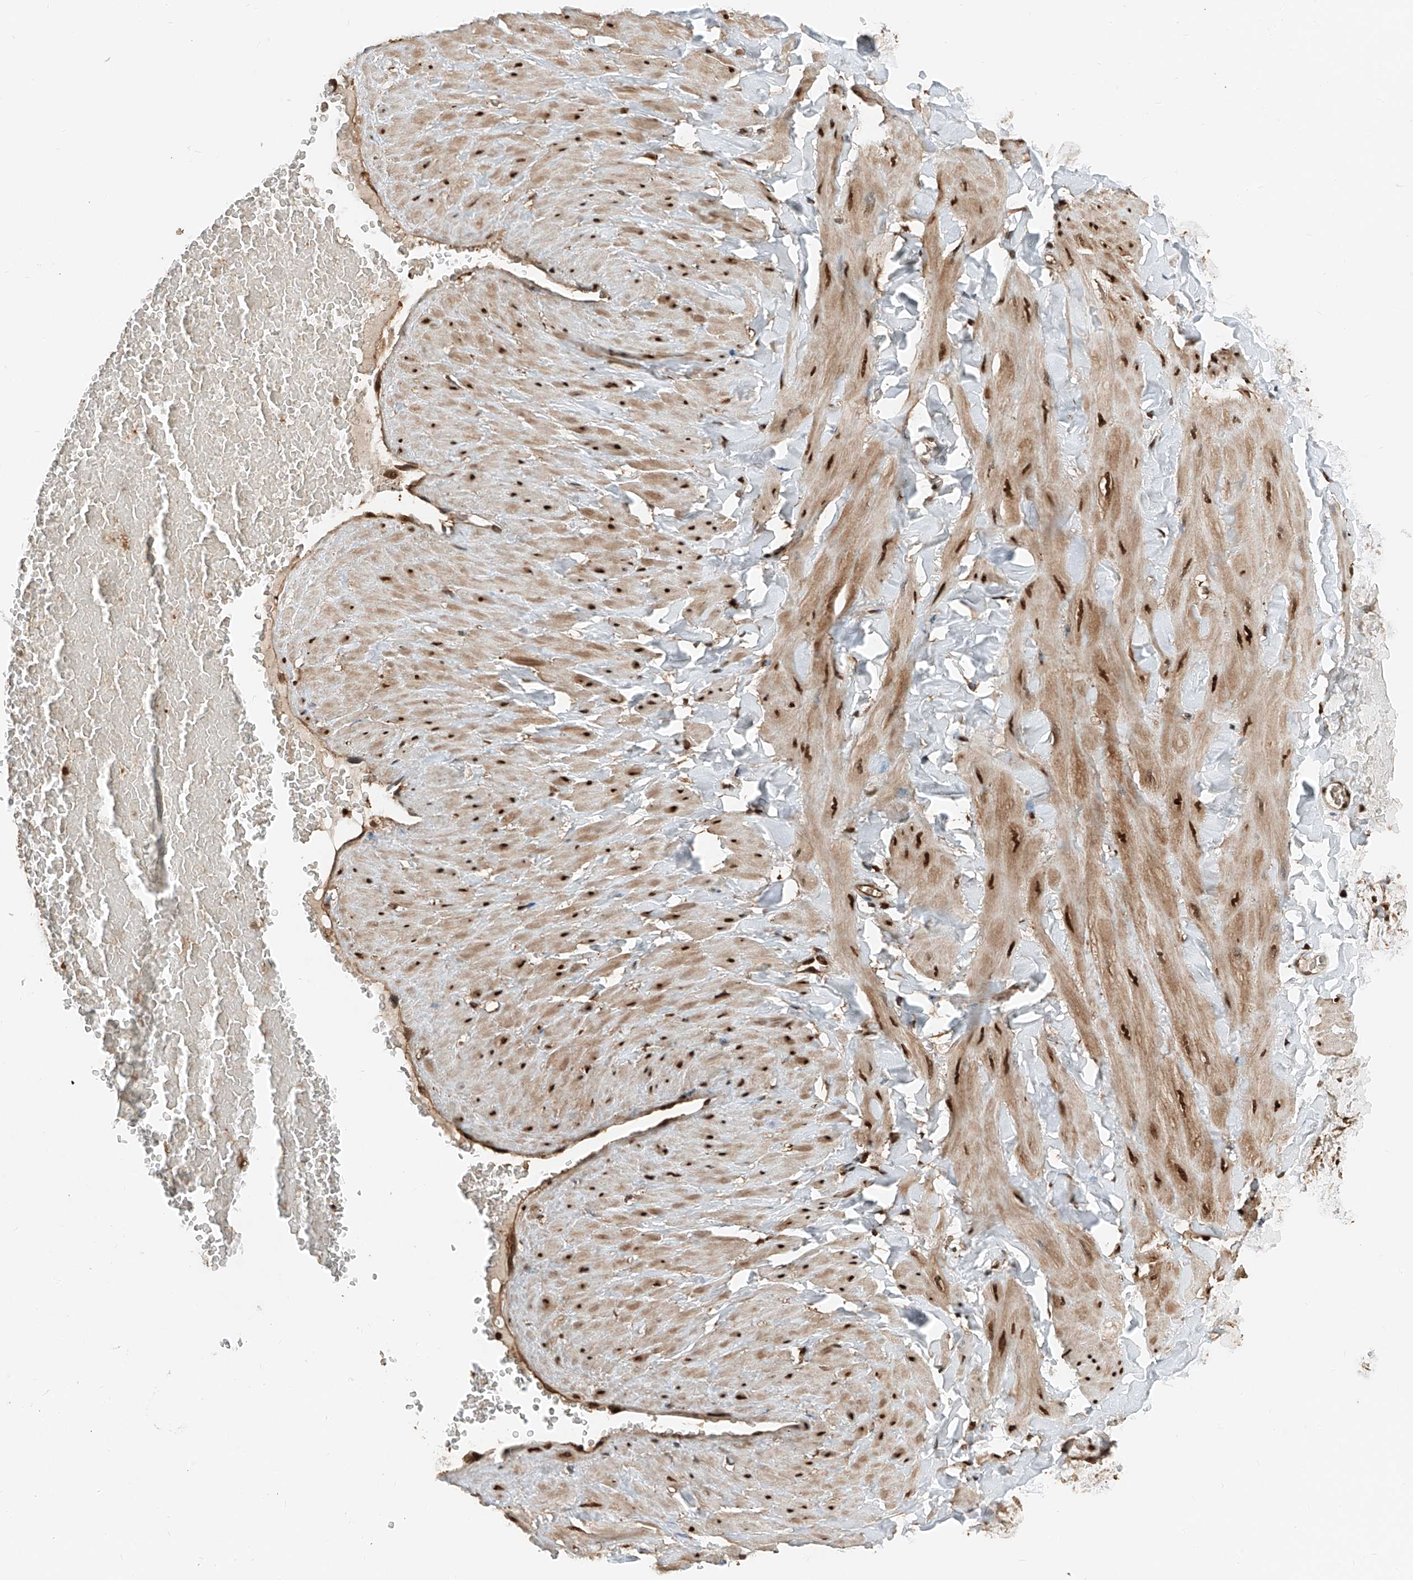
{"staining": {"intensity": "moderate", "quantity": ">75%", "location": "cytoplasmic/membranous,nuclear"}, "tissue": "adipose tissue", "cell_type": "Adipocytes", "image_type": "normal", "snomed": [{"axis": "morphology", "description": "Normal tissue, NOS"}, {"axis": "topography", "description": "Adipose tissue"}, {"axis": "topography", "description": "Vascular tissue"}, {"axis": "topography", "description": "Peripheral nerve tissue"}], "caption": "The micrograph exhibits immunohistochemical staining of benign adipose tissue. There is moderate cytoplasmic/membranous,nuclear positivity is present in approximately >75% of adipocytes.", "gene": "RMND1", "patient": {"sex": "male", "age": 25}}